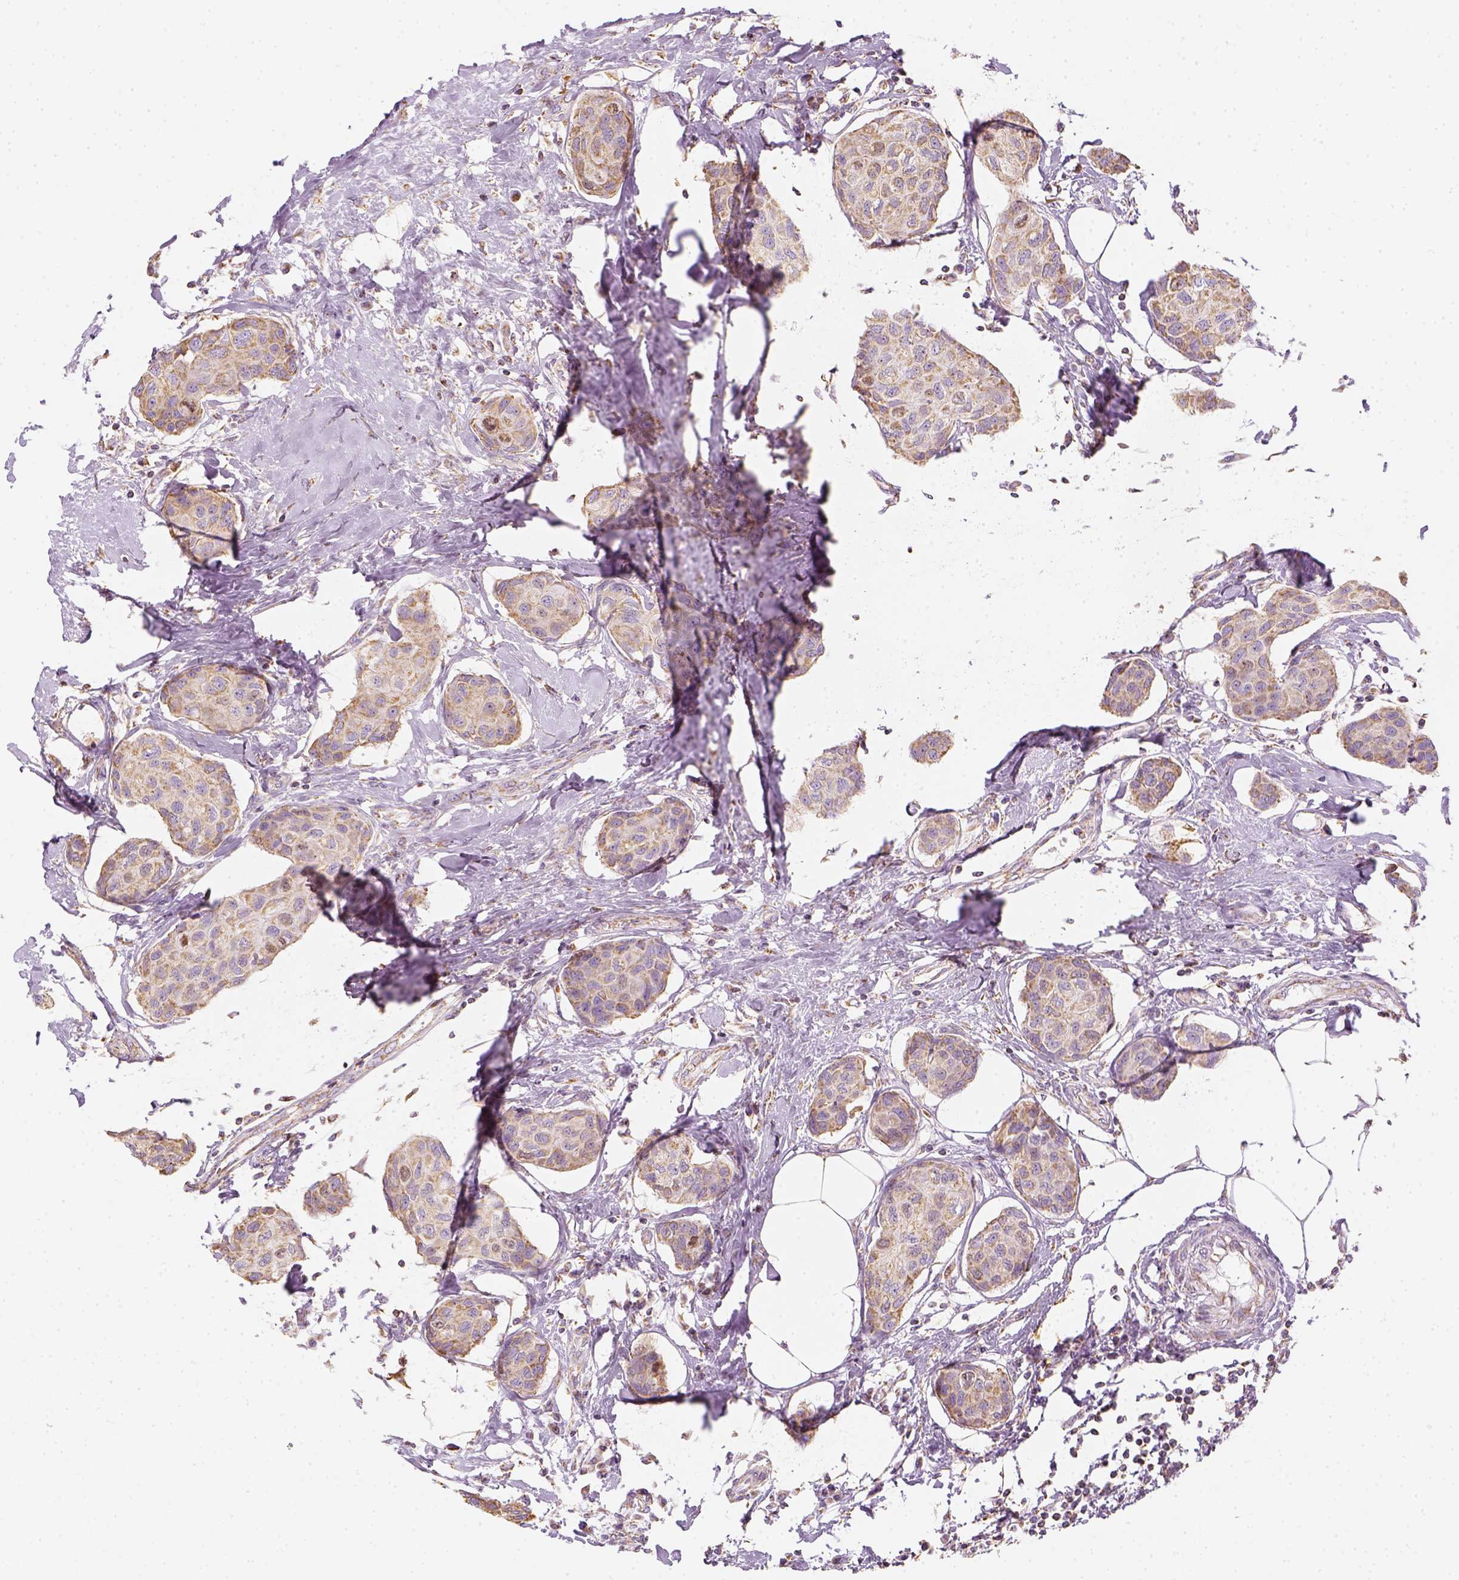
{"staining": {"intensity": "moderate", "quantity": ">75%", "location": "nuclear"}, "tissue": "breast cancer", "cell_type": "Tumor cells", "image_type": "cancer", "snomed": [{"axis": "morphology", "description": "Duct carcinoma"}, {"axis": "topography", "description": "Breast"}], "caption": "Protein staining of breast cancer tissue shows moderate nuclear staining in approximately >75% of tumor cells.", "gene": "LCA5", "patient": {"sex": "female", "age": 80}}